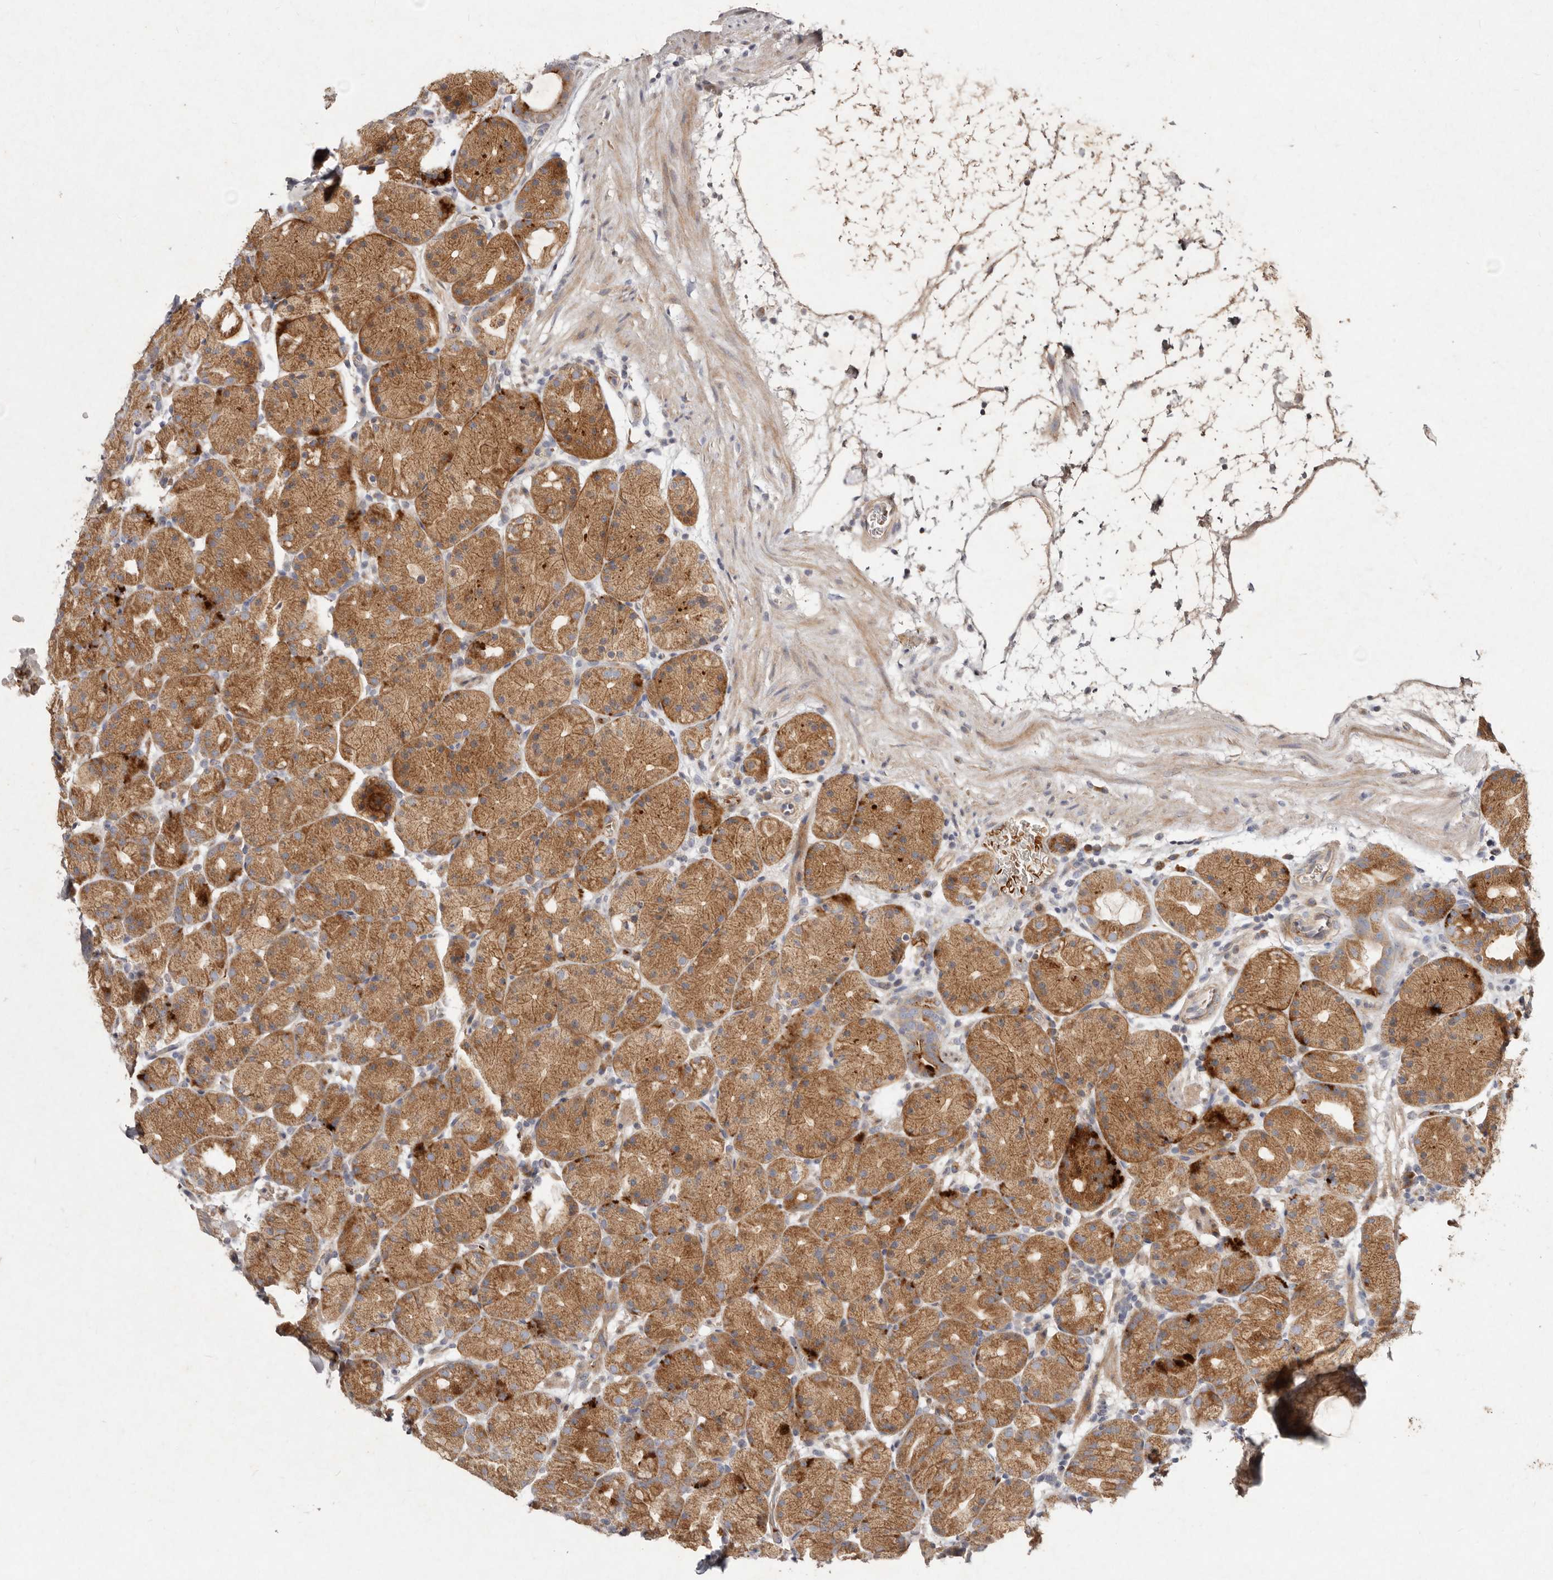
{"staining": {"intensity": "moderate", "quantity": ">75%", "location": "cytoplasmic/membranous"}, "tissue": "stomach", "cell_type": "Glandular cells", "image_type": "normal", "snomed": [{"axis": "morphology", "description": "Normal tissue, NOS"}, {"axis": "topography", "description": "Stomach, upper"}], "caption": "Protein analysis of unremarkable stomach shows moderate cytoplasmic/membranous positivity in about >75% of glandular cells.", "gene": "SLC25A20", "patient": {"sex": "male", "age": 48}}